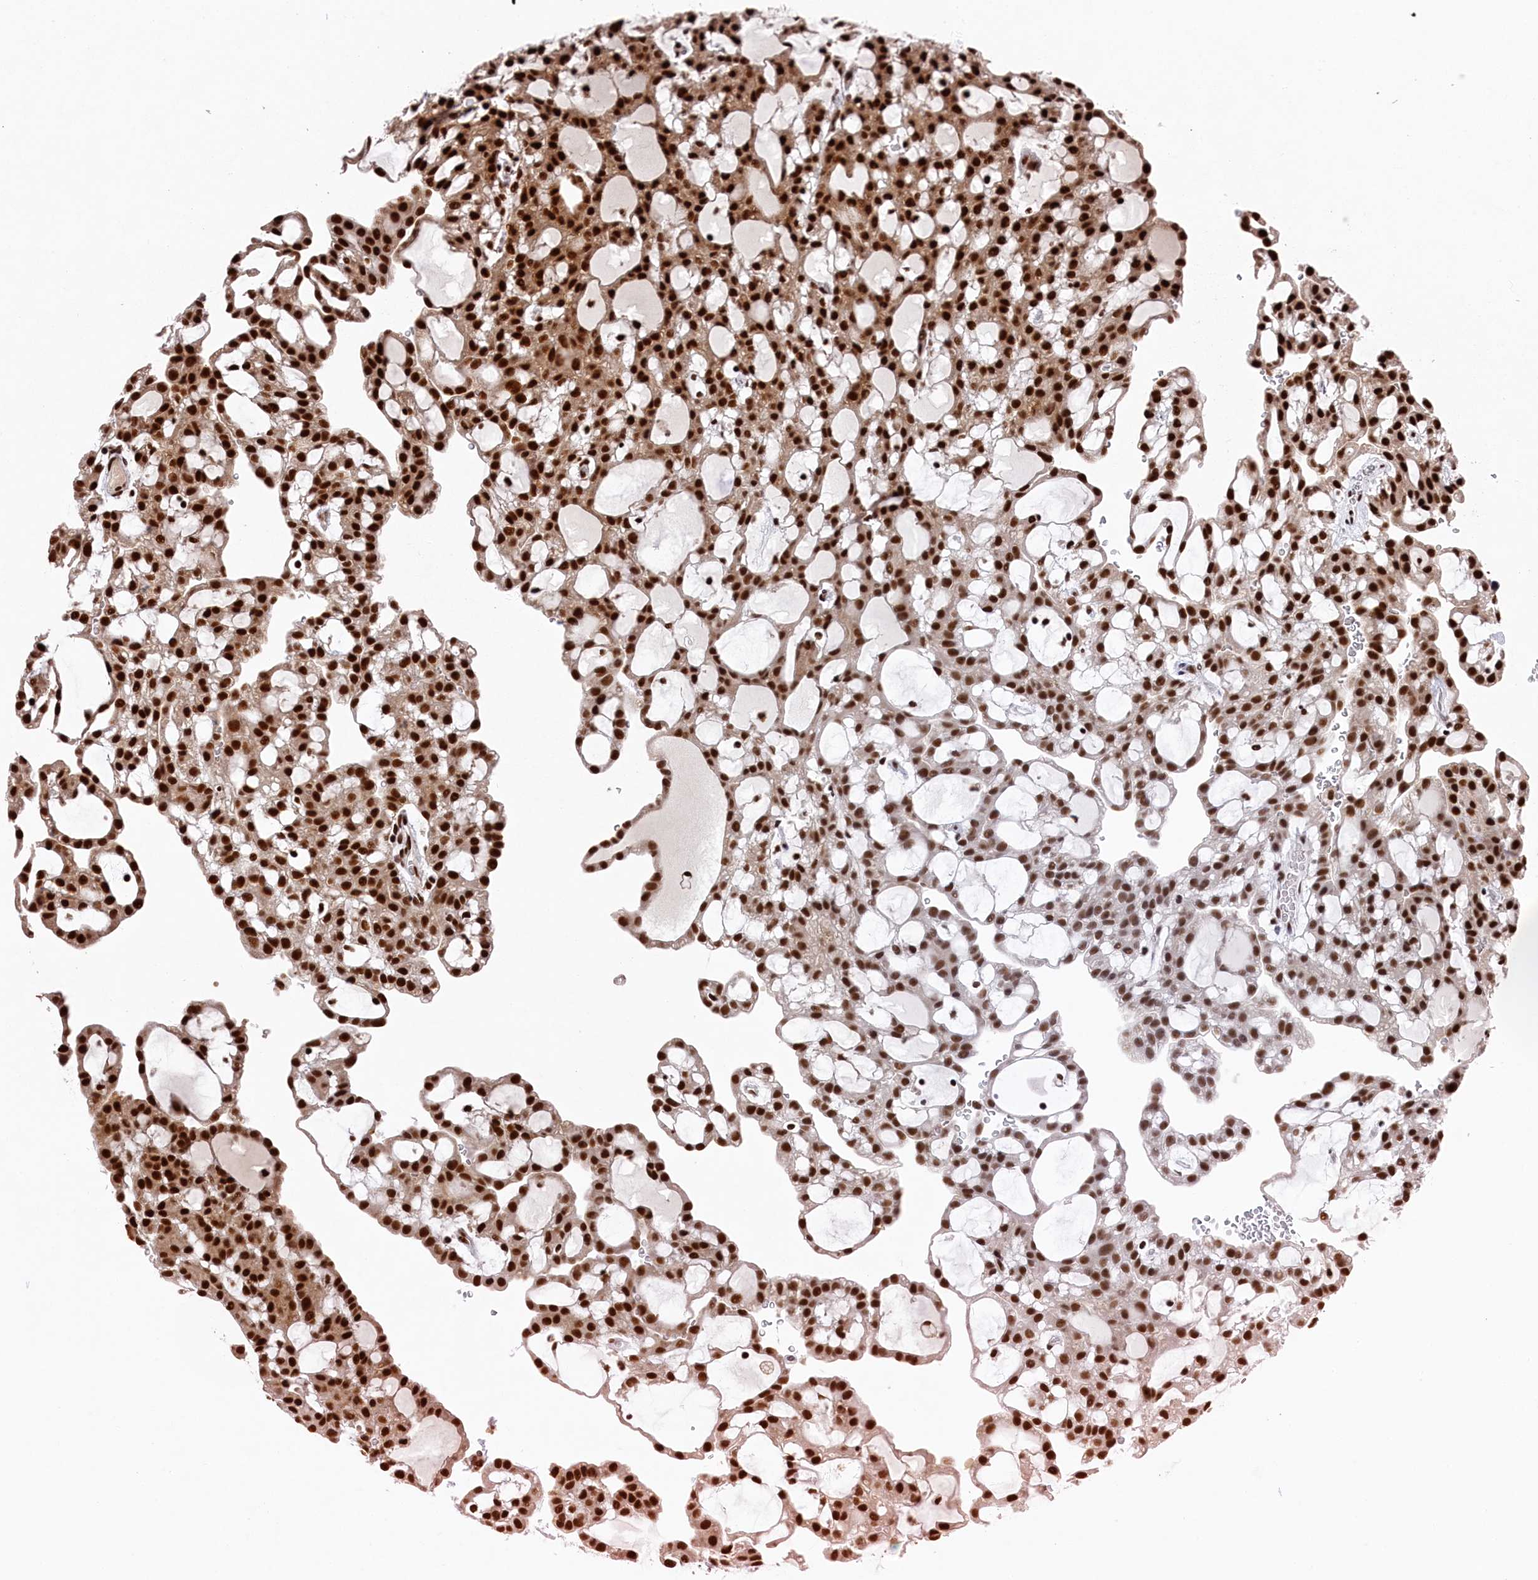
{"staining": {"intensity": "strong", "quantity": ">75%", "location": "nuclear"}, "tissue": "renal cancer", "cell_type": "Tumor cells", "image_type": "cancer", "snomed": [{"axis": "morphology", "description": "Adenocarcinoma, NOS"}, {"axis": "topography", "description": "Kidney"}], "caption": "Protein analysis of renal adenocarcinoma tissue demonstrates strong nuclear staining in about >75% of tumor cells. Immunohistochemistry stains the protein of interest in brown and the nuclei are stained blue.", "gene": "PRPF31", "patient": {"sex": "male", "age": 63}}